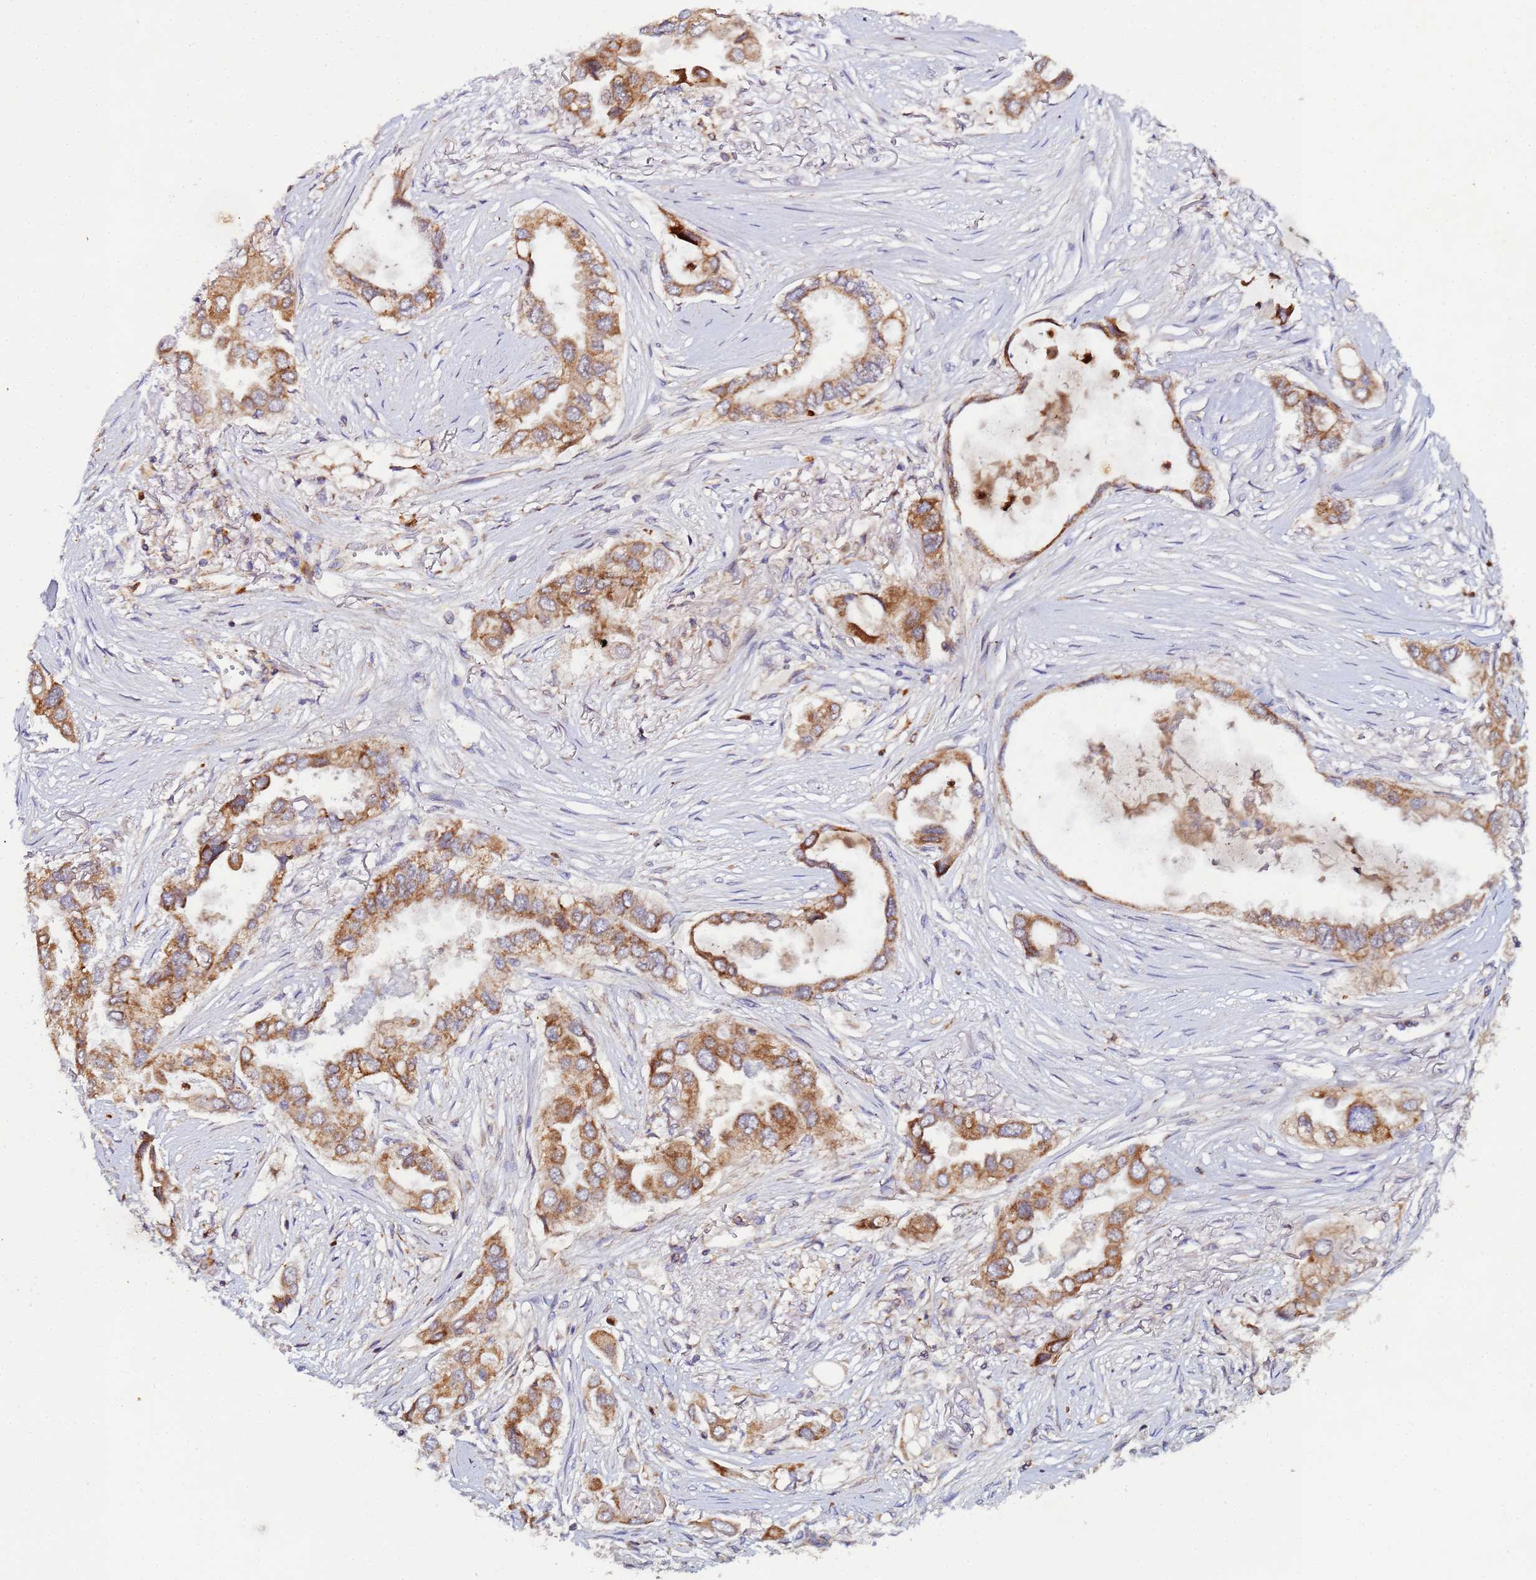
{"staining": {"intensity": "moderate", "quantity": ">75%", "location": "cytoplasmic/membranous"}, "tissue": "lung cancer", "cell_type": "Tumor cells", "image_type": "cancer", "snomed": [{"axis": "morphology", "description": "Adenocarcinoma, NOS"}, {"axis": "topography", "description": "Lung"}], "caption": "Protein expression by immunohistochemistry exhibits moderate cytoplasmic/membranous staining in about >75% of tumor cells in lung adenocarcinoma.", "gene": "CCDC127", "patient": {"sex": "female", "age": 76}}